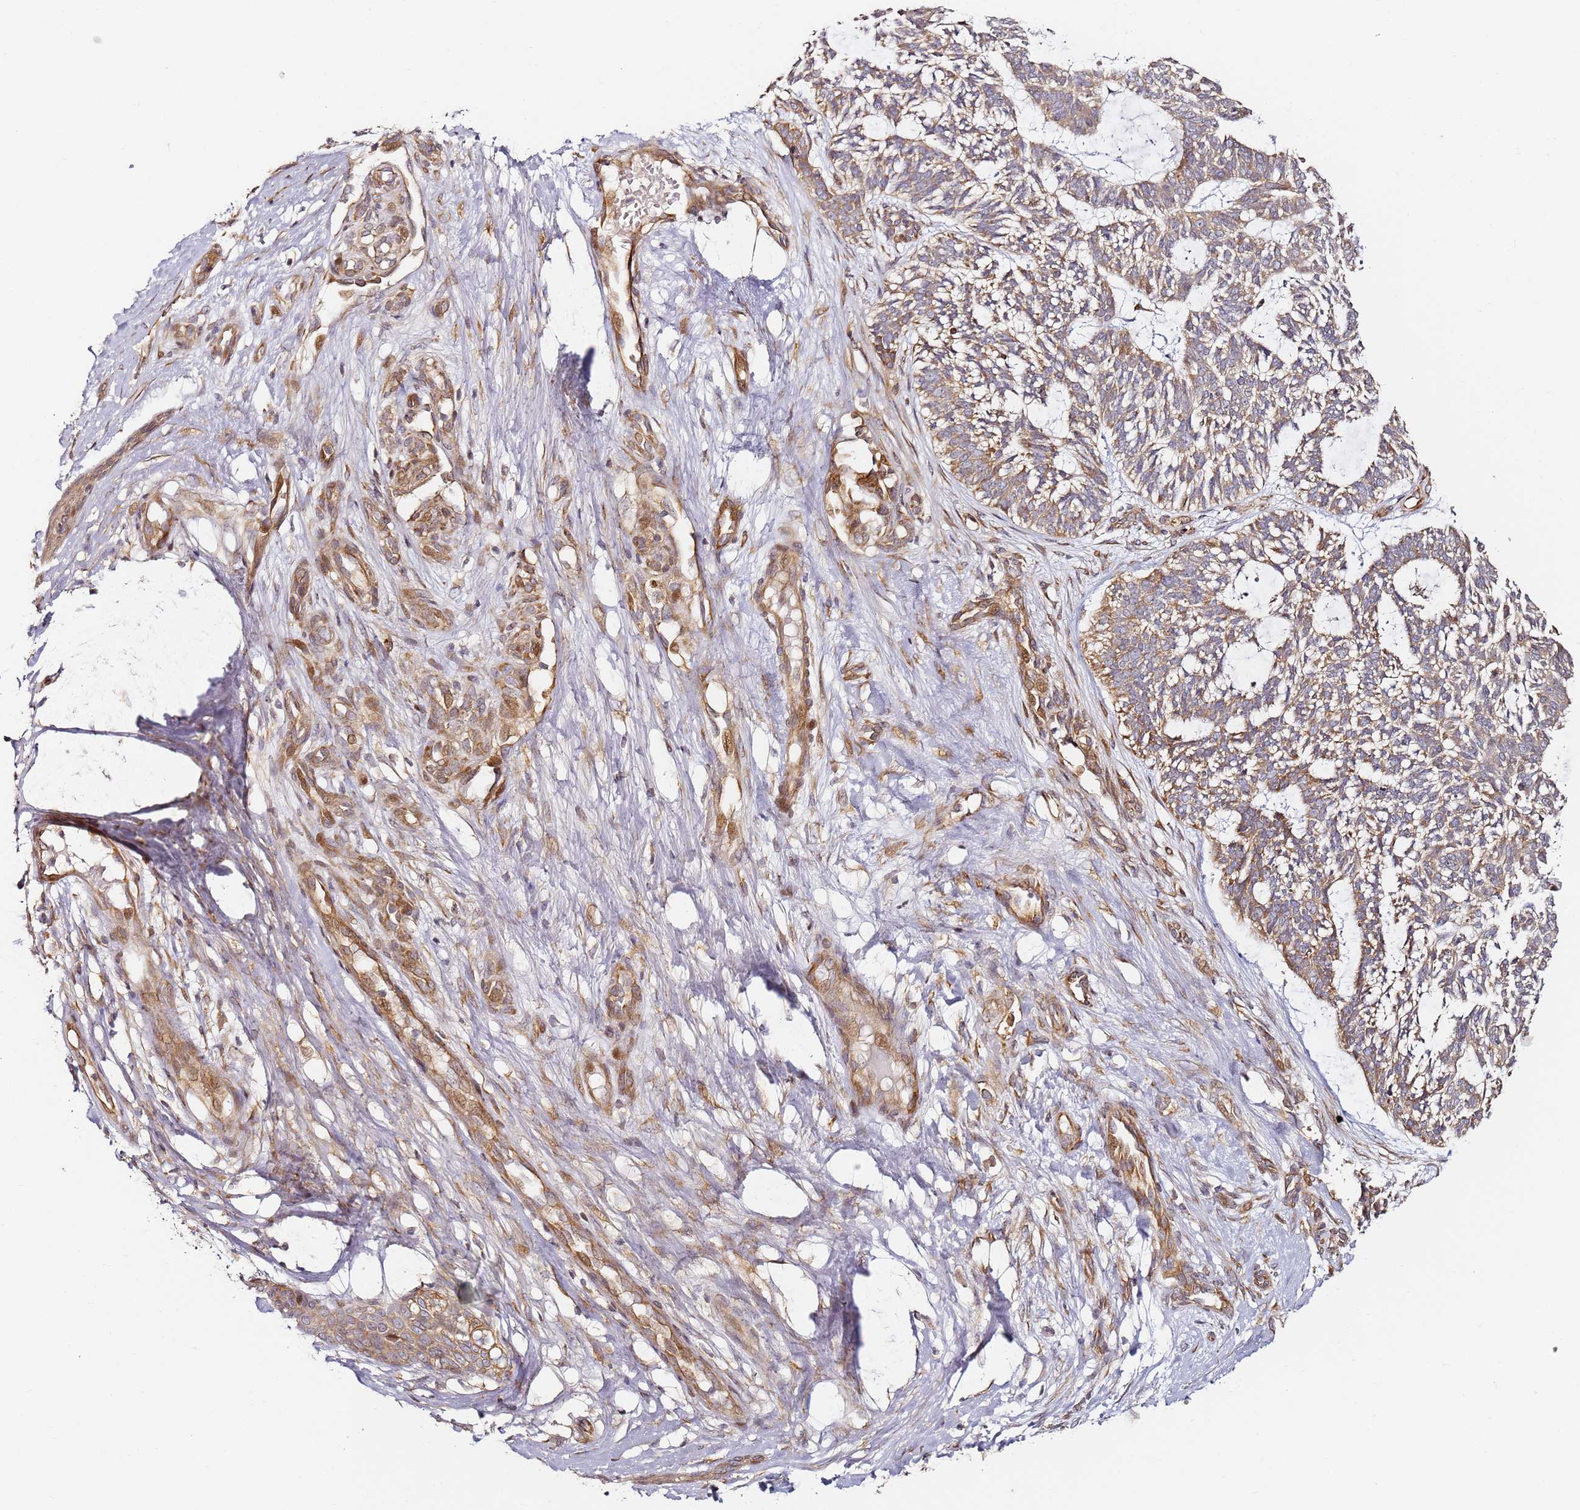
{"staining": {"intensity": "moderate", "quantity": ">75%", "location": "cytoplasmic/membranous"}, "tissue": "skin cancer", "cell_type": "Tumor cells", "image_type": "cancer", "snomed": [{"axis": "morphology", "description": "Basal cell carcinoma"}, {"axis": "topography", "description": "Skin"}], "caption": "The image demonstrates a brown stain indicating the presence of a protein in the cytoplasmic/membranous of tumor cells in skin basal cell carcinoma. The staining is performed using DAB (3,3'-diaminobenzidine) brown chromogen to label protein expression. The nuclei are counter-stained blue using hematoxylin.", "gene": "RPS3A", "patient": {"sex": "male", "age": 88}}